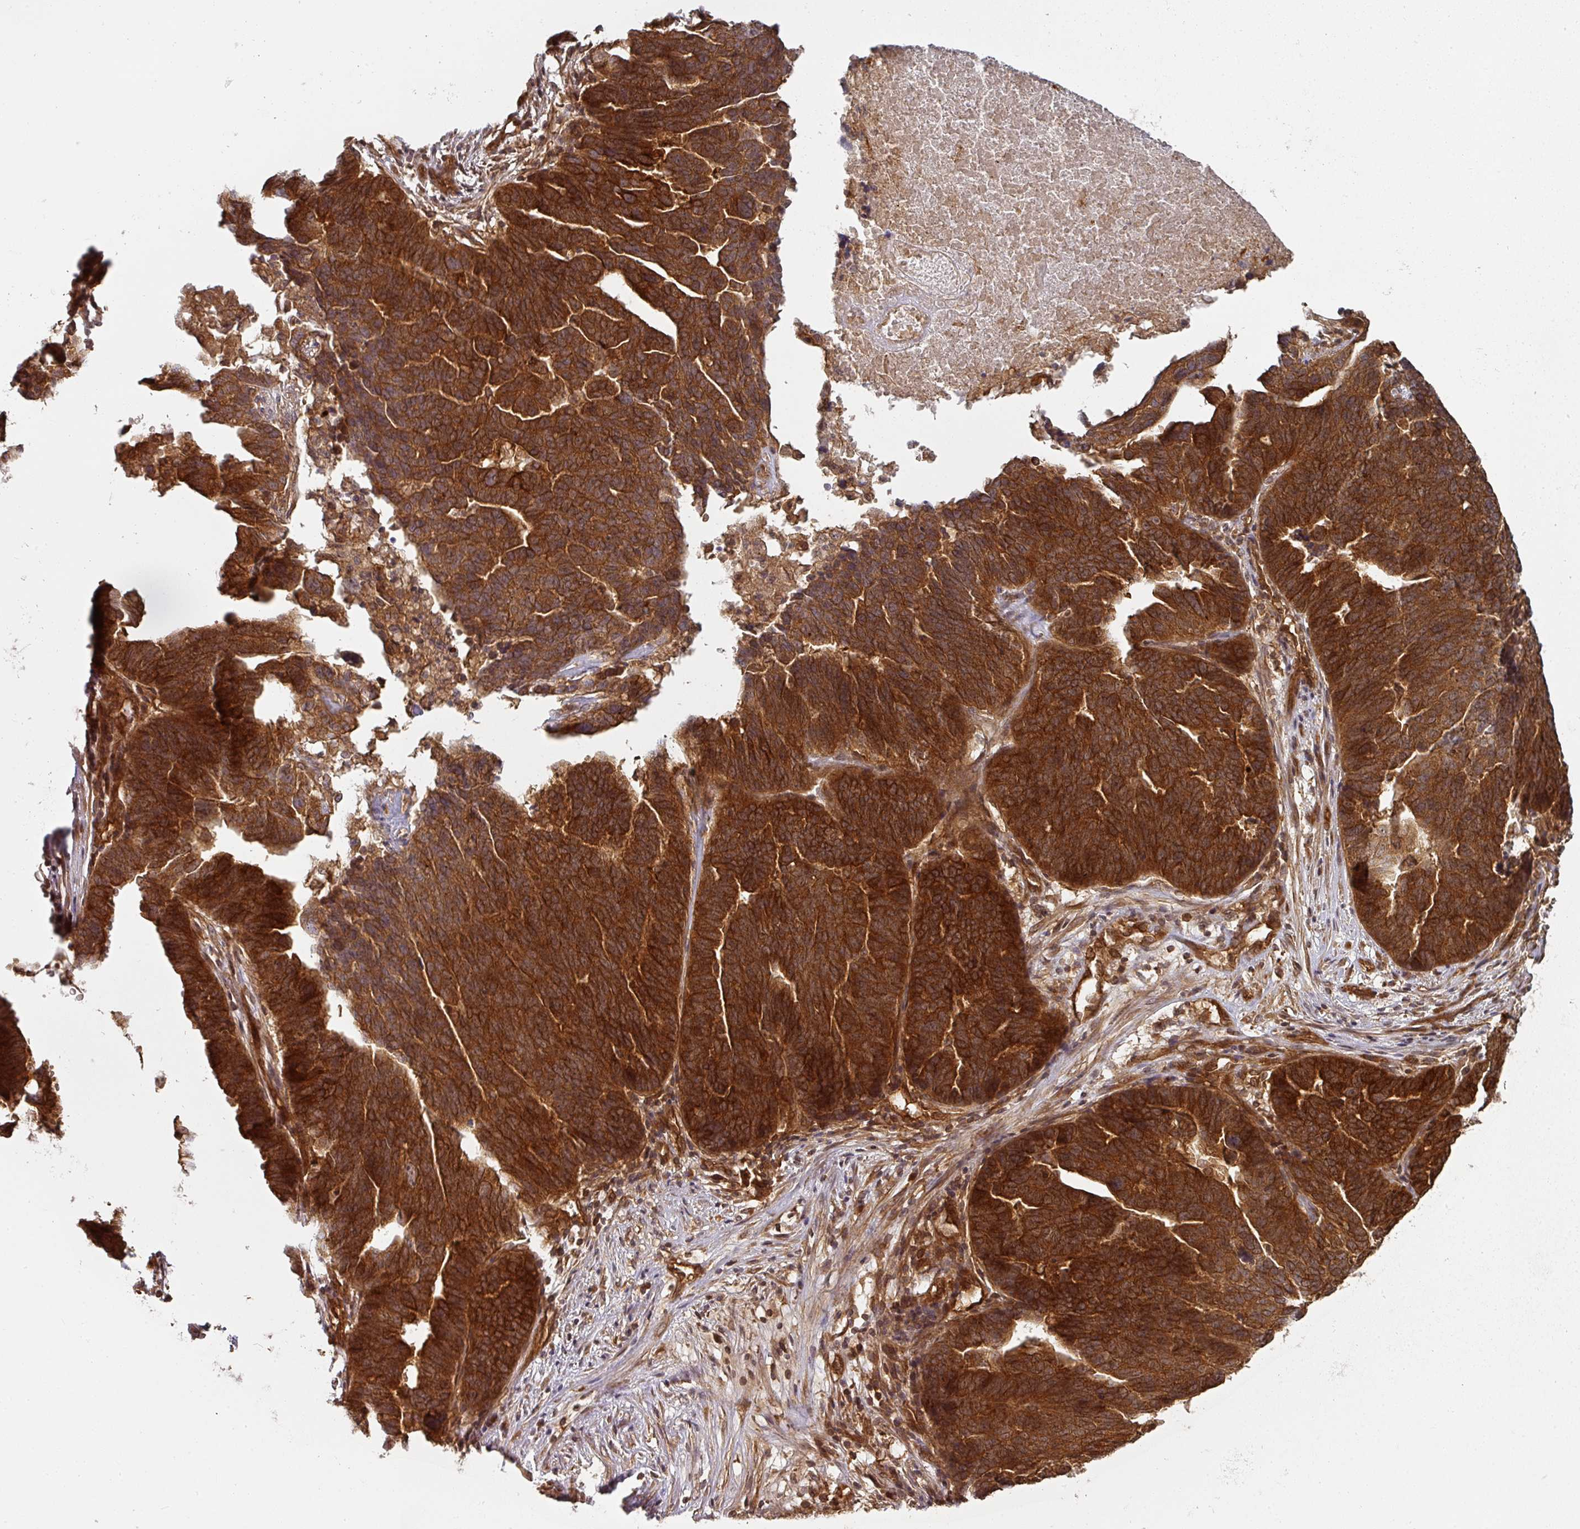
{"staining": {"intensity": "strong", "quantity": ">75%", "location": "cytoplasmic/membranous"}, "tissue": "ovarian cancer", "cell_type": "Tumor cells", "image_type": "cancer", "snomed": [{"axis": "morphology", "description": "Cystadenocarcinoma, serous, NOS"}, {"axis": "topography", "description": "Ovary"}], "caption": "High-magnification brightfield microscopy of serous cystadenocarcinoma (ovarian) stained with DAB (3,3'-diaminobenzidine) (brown) and counterstained with hematoxylin (blue). tumor cells exhibit strong cytoplasmic/membranous positivity is identified in about>75% of cells.", "gene": "EIF4EBP2", "patient": {"sex": "female", "age": 59}}